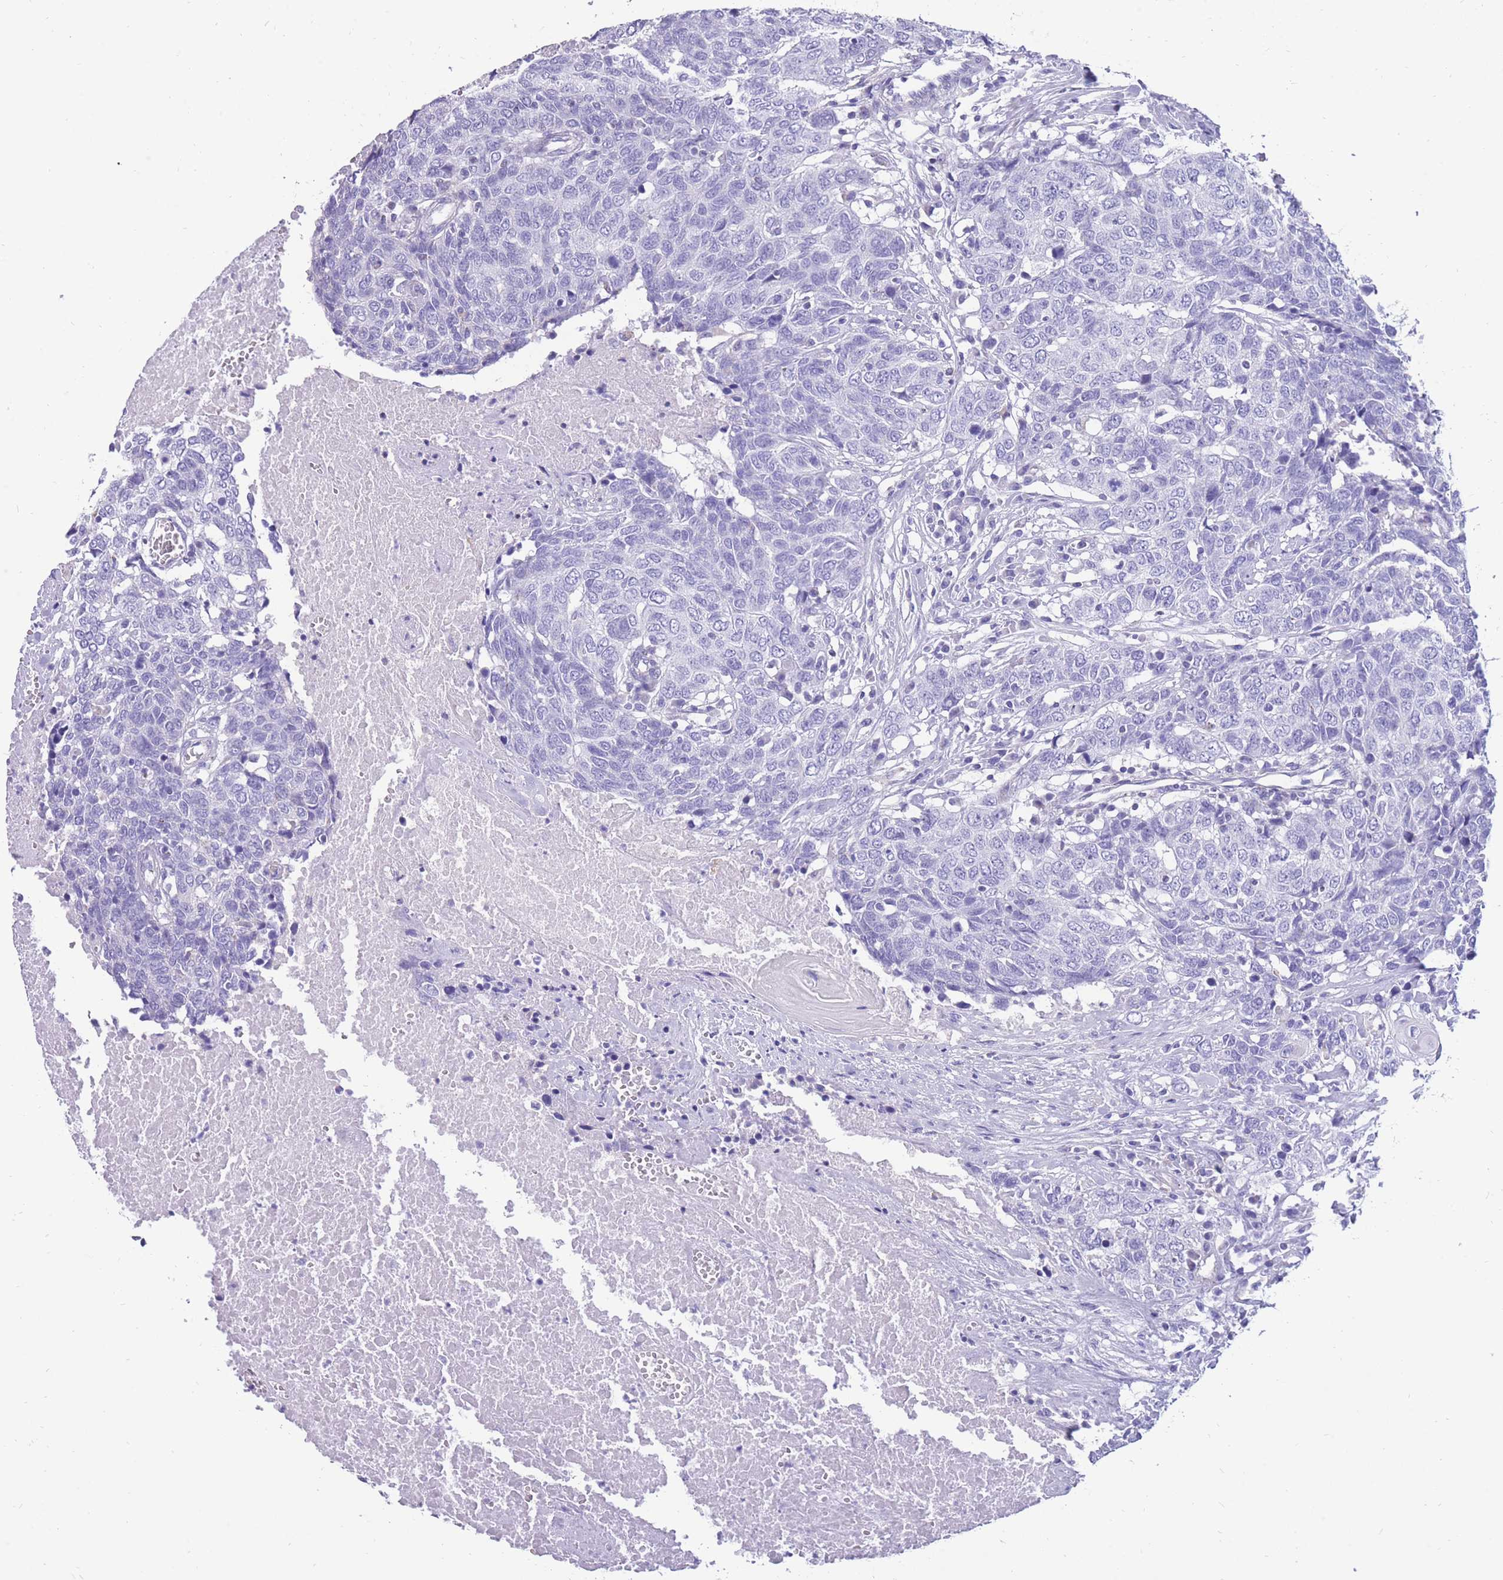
{"staining": {"intensity": "negative", "quantity": "none", "location": "none"}, "tissue": "head and neck cancer", "cell_type": "Tumor cells", "image_type": "cancer", "snomed": [{"axis": "morphology", "description": "Squamous cell carcinoma, NOS"}, {"axis": "topography", "description": "Head-Neck"}], "caption": "Head and neck squamous cell carcinoma was stained to show a protein in brown. There is no significant positivity in tumor cells.", "gene": "INTS2", "patient": {"sex": "male", "age": 66}}